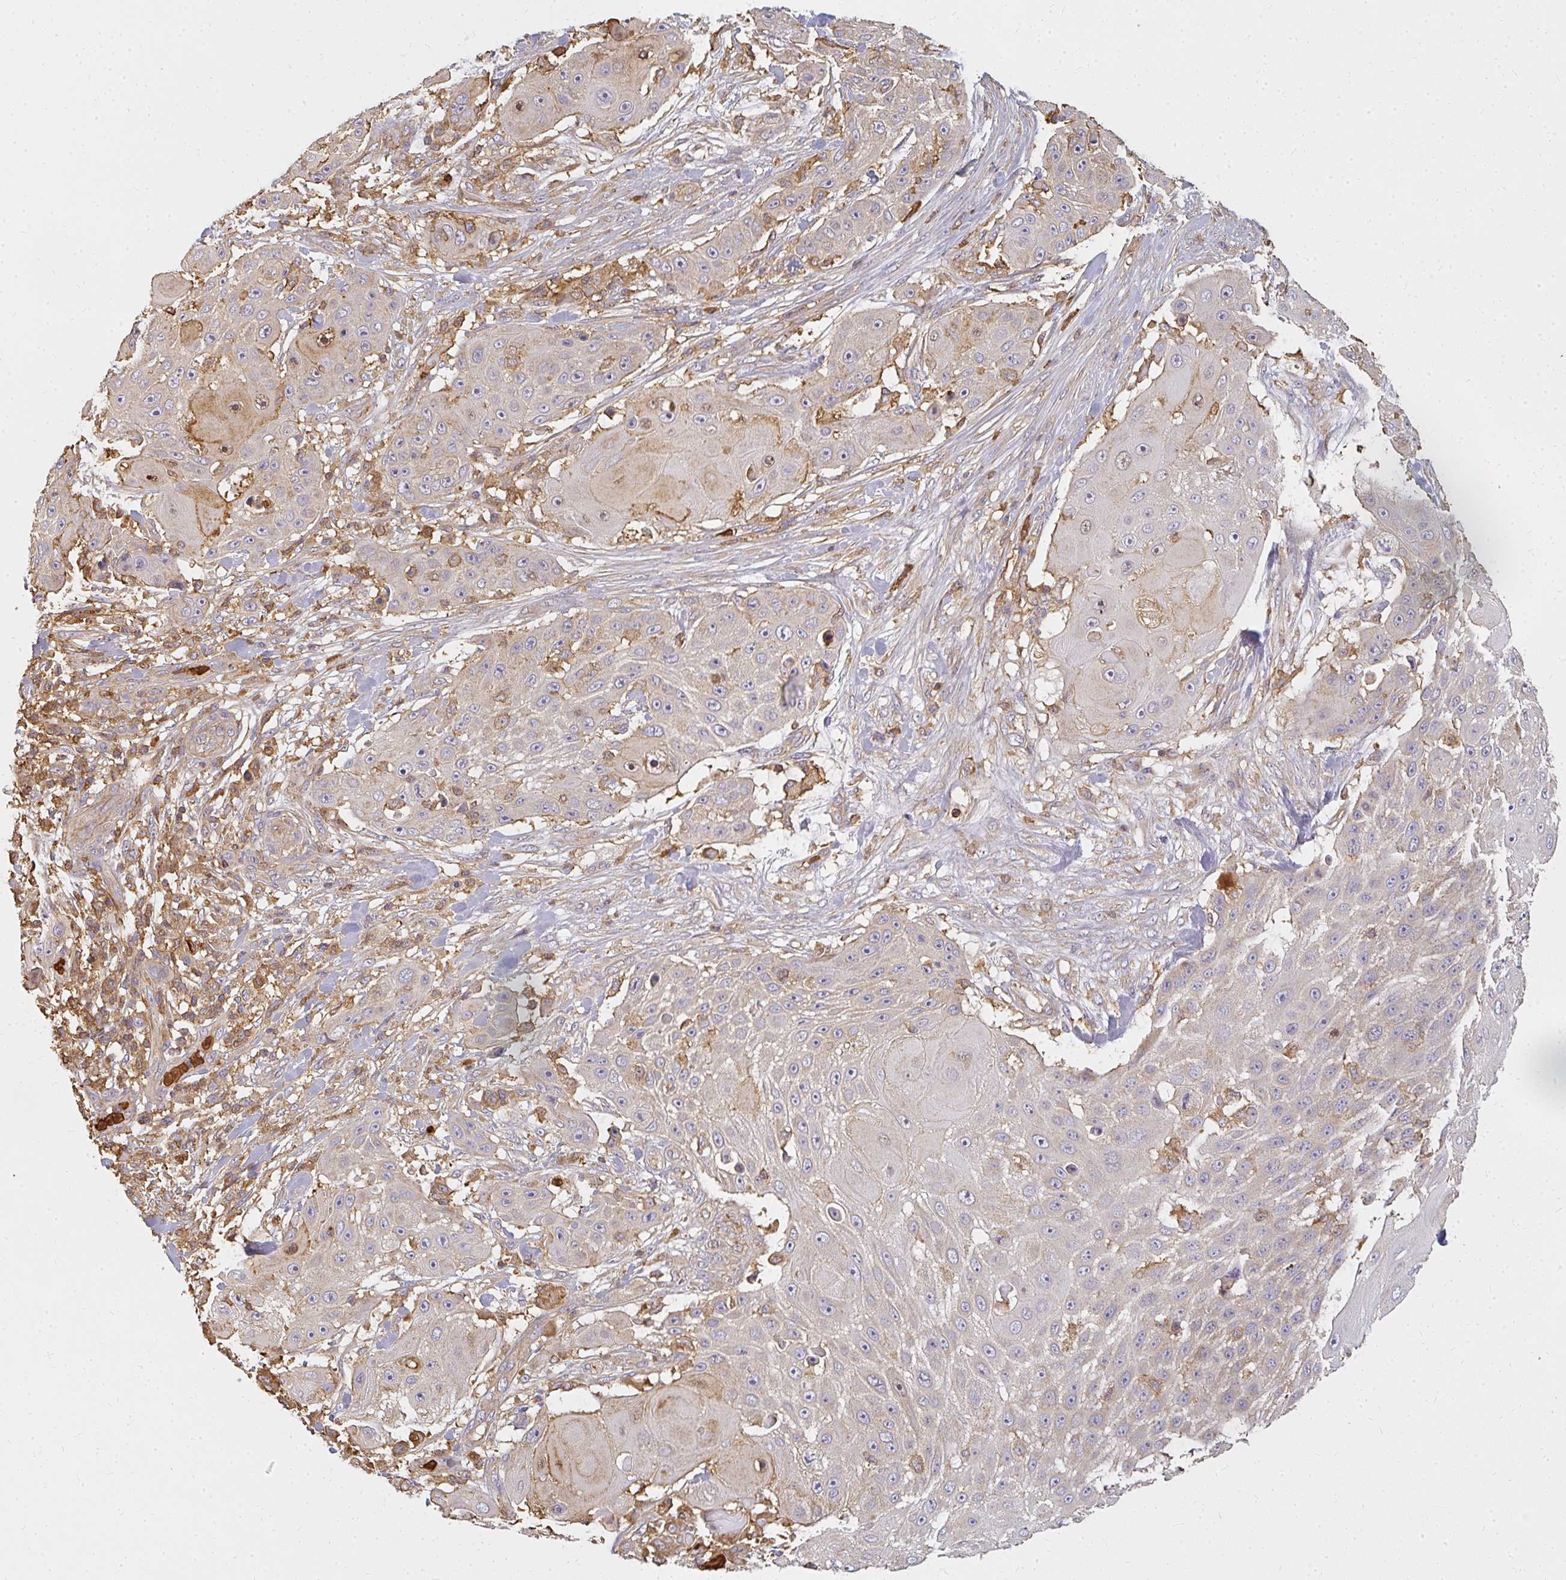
{"staining": {"intensity": "moderate", "quantity": "25%-75%", "location": "cytoplasmic/membranous,nuclear"}, "tissue": "skin cancer", "cell_type": "Tumor cells", "image_type": "cancer", "snomed": [{"axis": "morphology", "description": "Squamous cell carcinoma, NOS"}, {"axis": "topography", "description": "Skin"}], "caption": "A medium amount of moderate cytoplasmic/membranous and nuclear expression is present in about 25%-75% of tumor cells in squamous cell carcinoma (skin) tissue.", "gene": "CNTRL", "patient": {"sex": "female", "age": 86}}